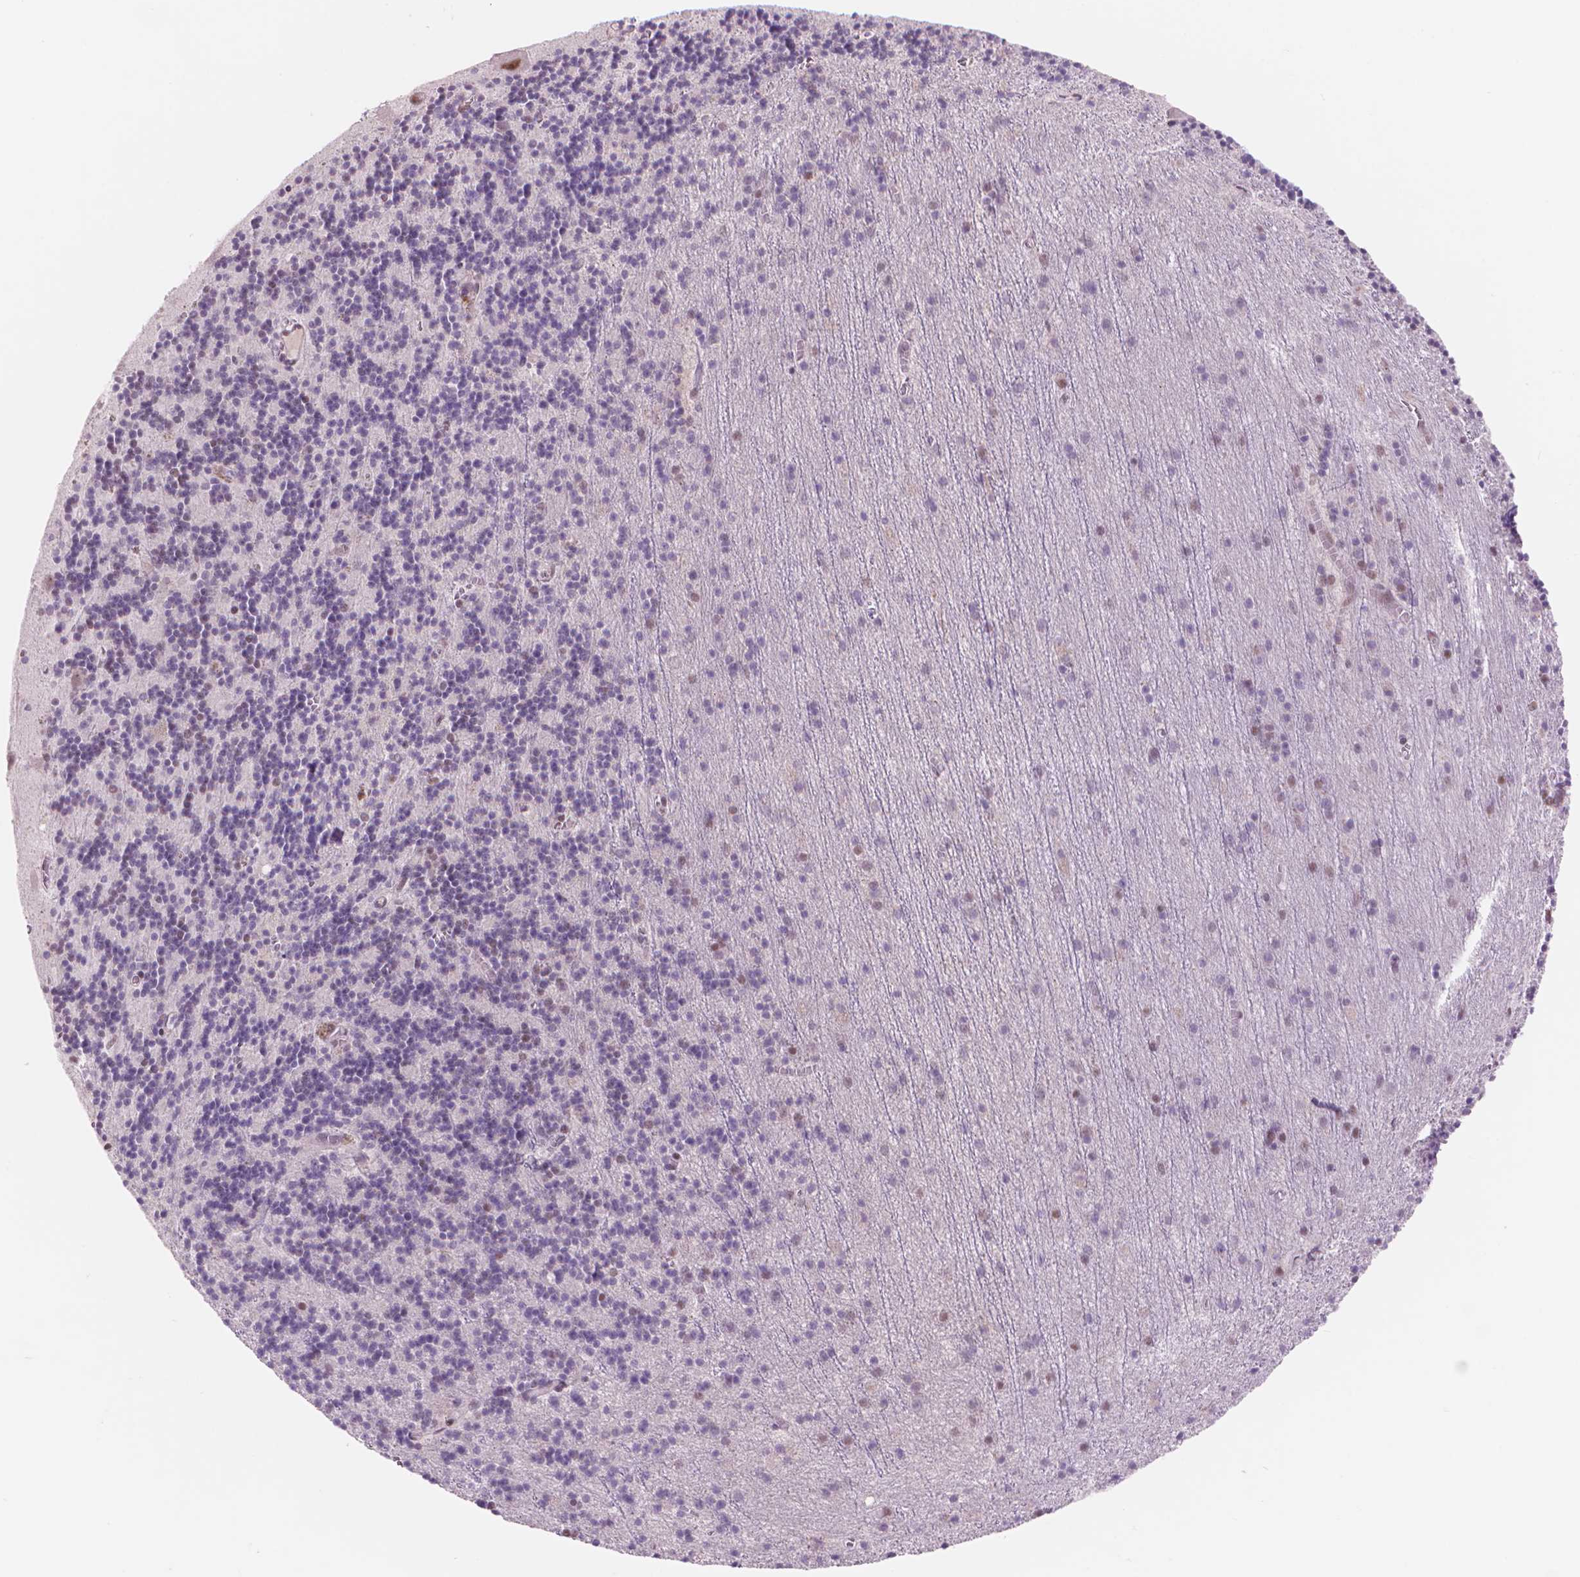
{"staining": {"intensity": "negative", "quantity": "none", "location": "none"}, "tissue": "cerebellum", "cell_type": "Cells in granular layer", "image_type": "normal", "snomed": [{"axis": "morphology", "description": "Normal tissue, NOS"}, {"axis": "topography", "description": "Cerebellum"}], "caption": "An immunohistochemistry image of unremarkable cerebellum is shown. There is no staining in cells in granular layer of cerebellum.", "gene": "POLR3D", "patient": {"sex": "male", "age": 70}}